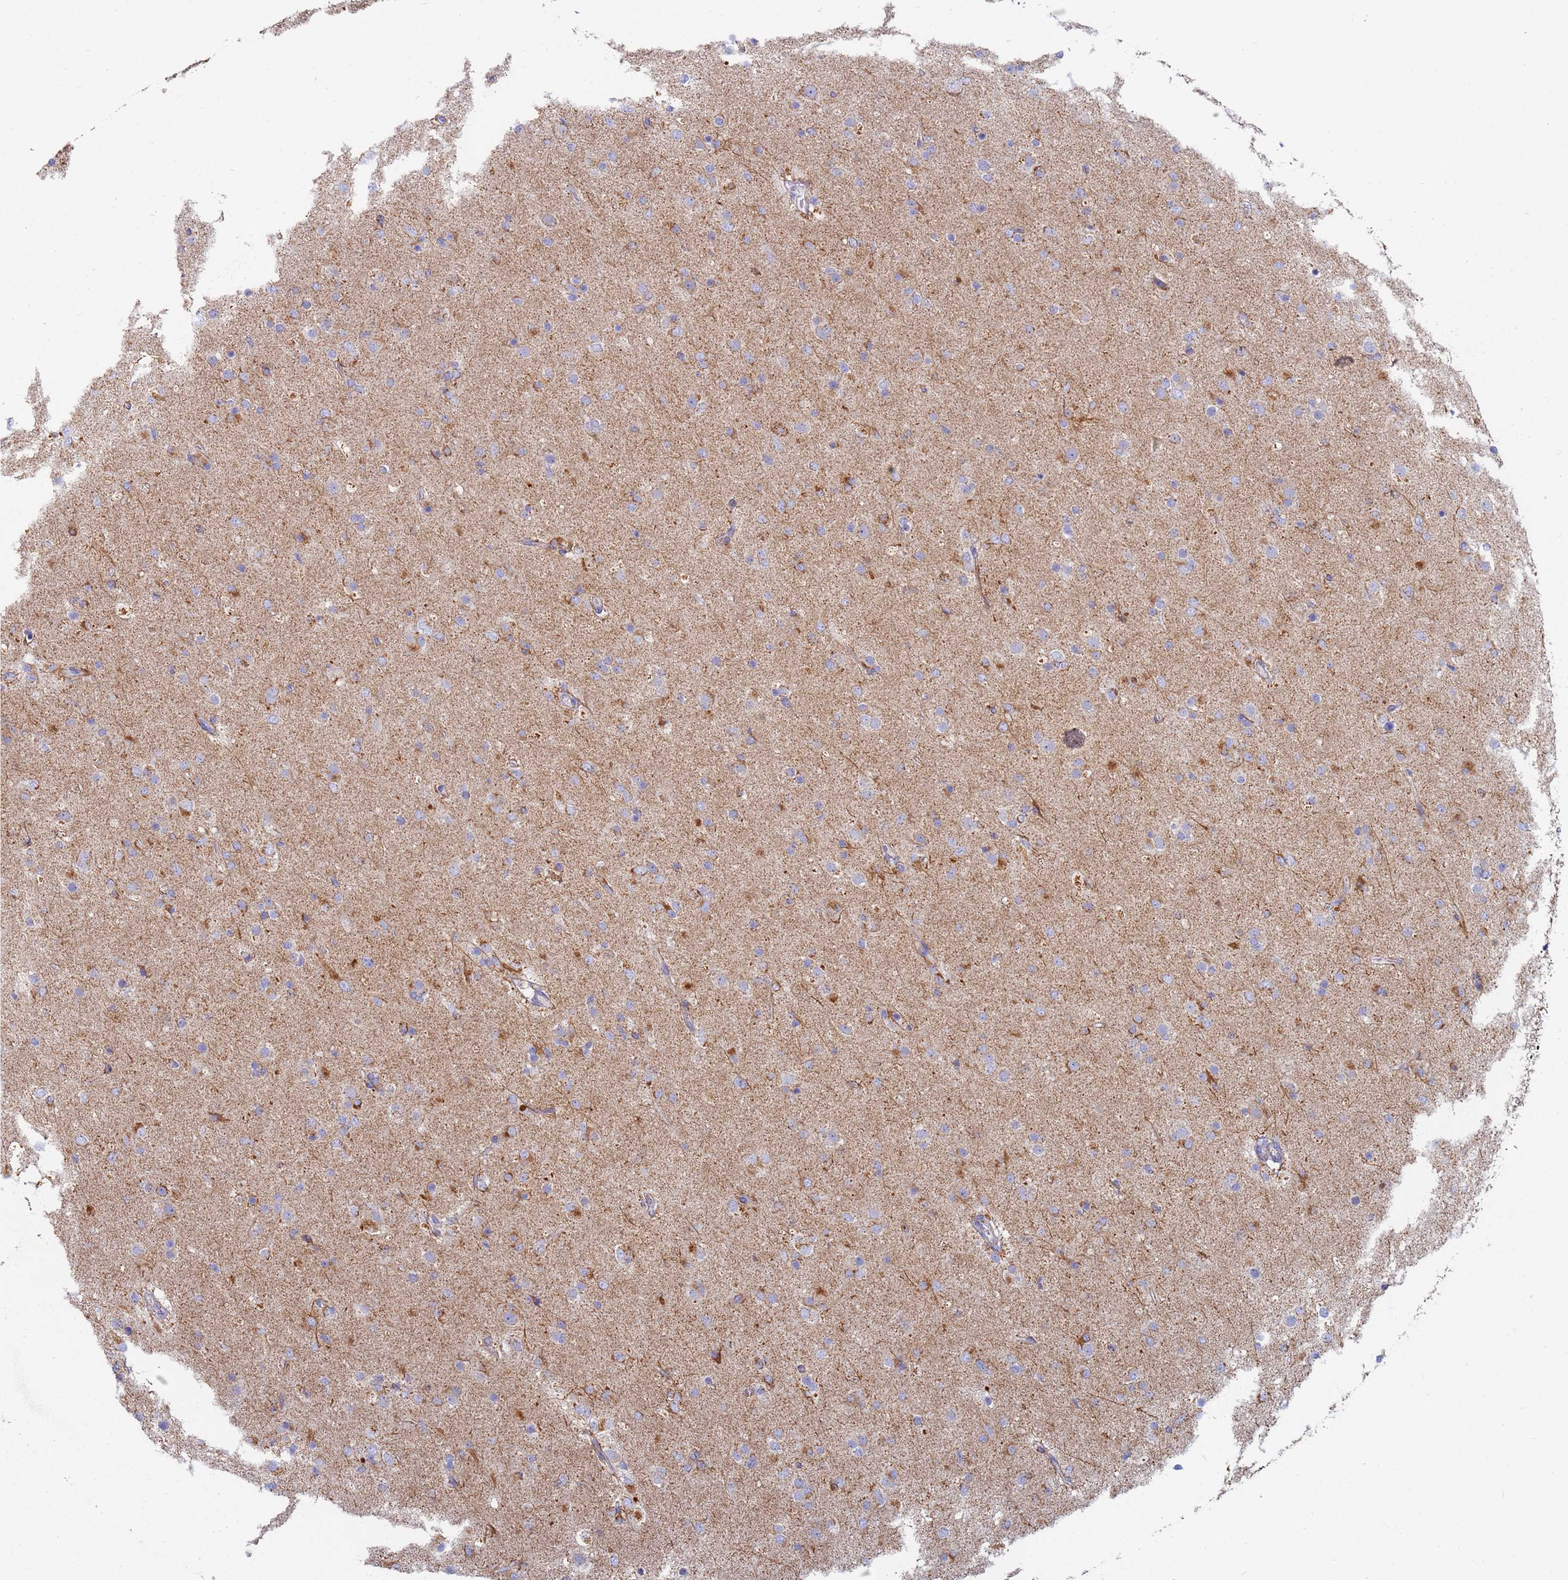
{"staining": {"intensity": "negative", "quantity": "none", "location": "none"}, "tissue": "glioma", "cell_type": "Tumor cells", "image_type": "cancer", "snomed": [{"axis": "morphology", "description": "Glioma, malignant, Low grade"}, {"axis": "topography", "description": "Brain"}], "caption": "The immunohistochemistry (IHC) micrograph has no significant positivity in tumor cells of glioma tissue. The staining was performed using DAB (3,3'-diaminobenzidine) to visualize the protein expression in brown, while the nuclei were stained in blue with hematoxylin (Magnification: 20x).", "gene": "UQCRH", "patient": {"sex": "male", "age": 65}}